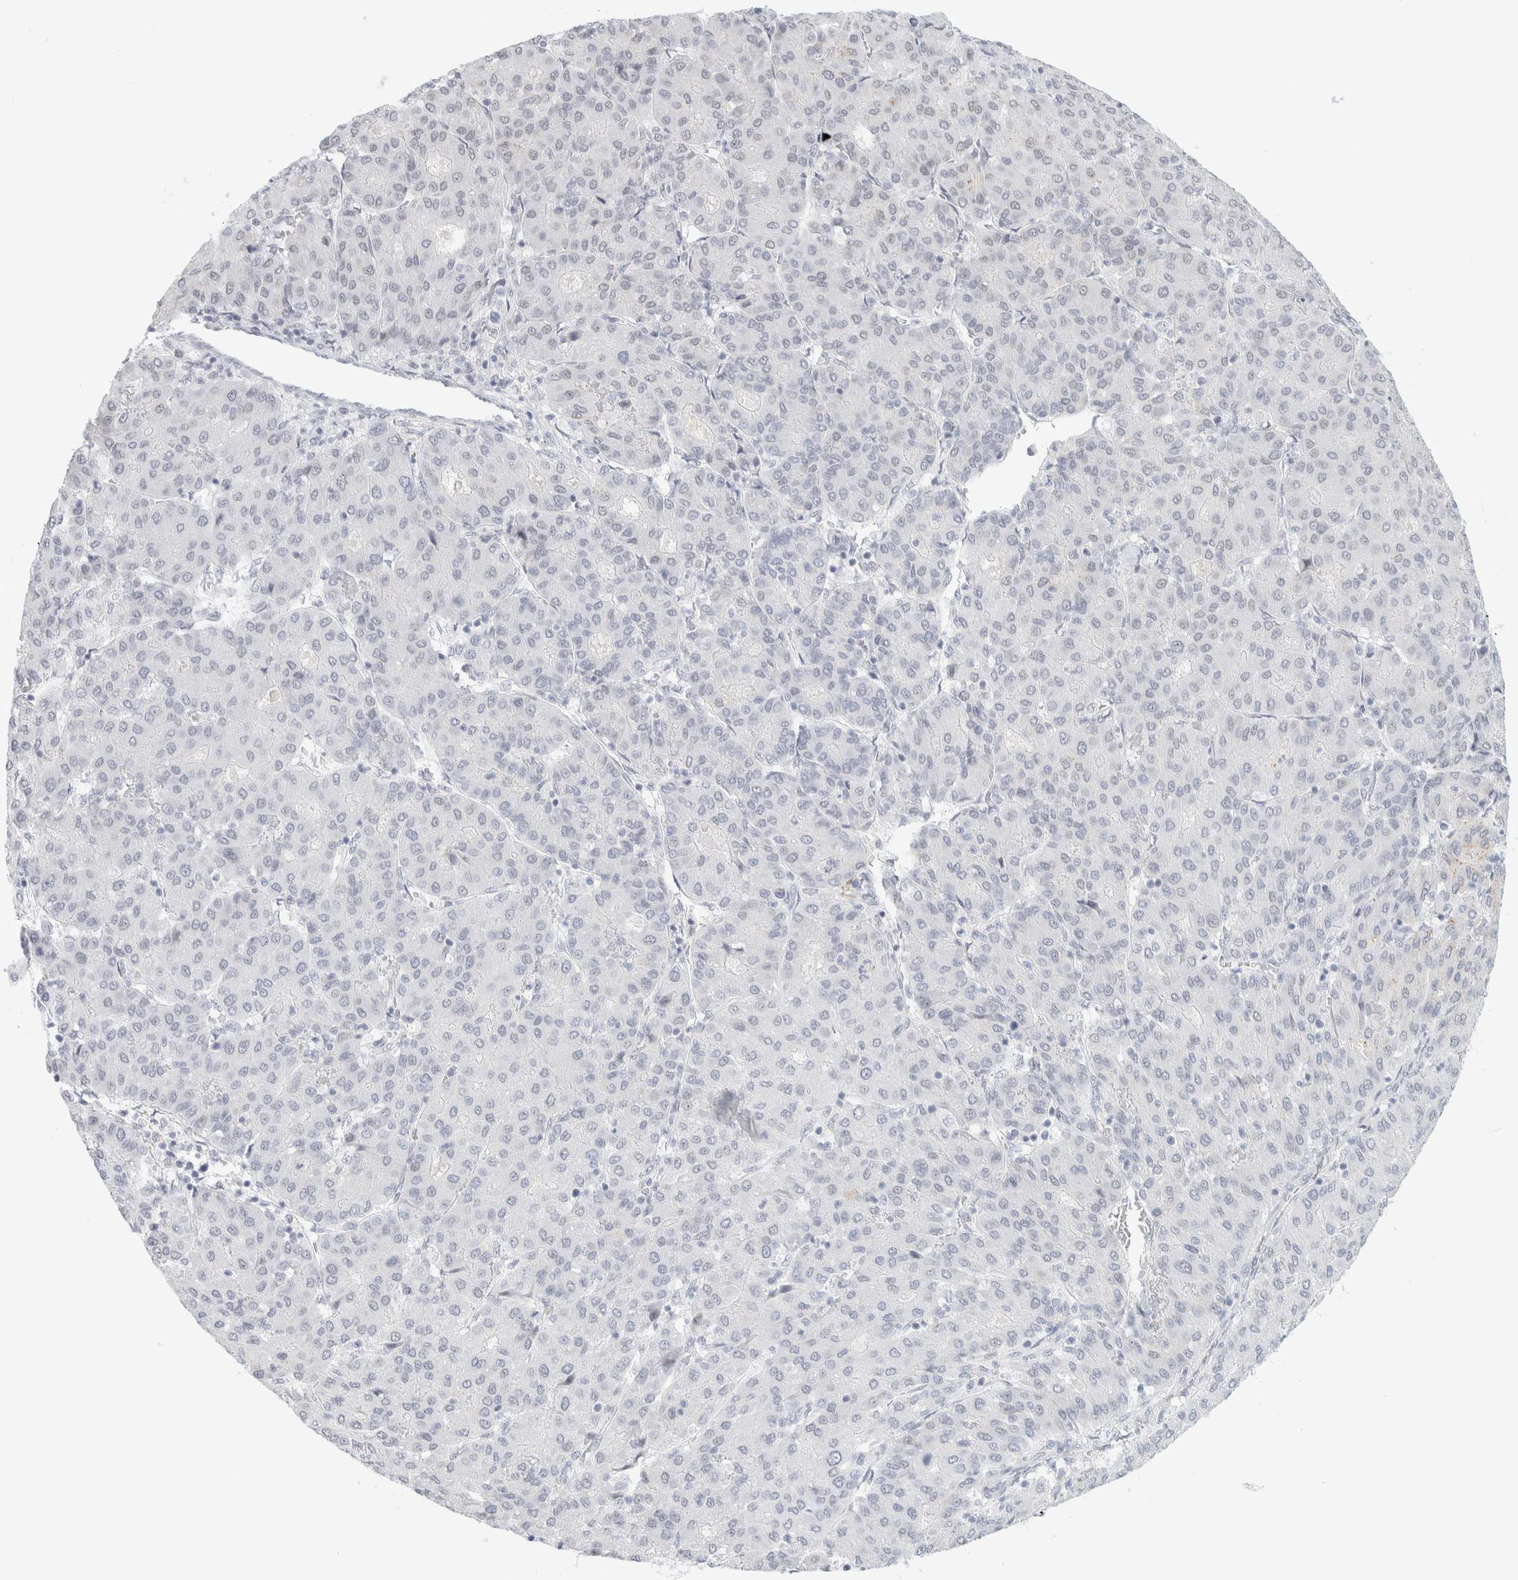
{"staining": {"intensity": "negative", "quantity": "none", "location": "none"}, "tissue": "liver cancer", "cell_type": "Tumor cells", "image_type": "cancer", "snomed": [{"axis": "morphology", "description": "Carcinoma, Hepatocellular, NOS"}, {"axis": "topography", "description": "Liver"}], "caption": "Tumor cells show no significant staining in liver hepatocellular carcinoma.", "gene": "CDH17", "patient": {"sex": "male", "age": 65}}